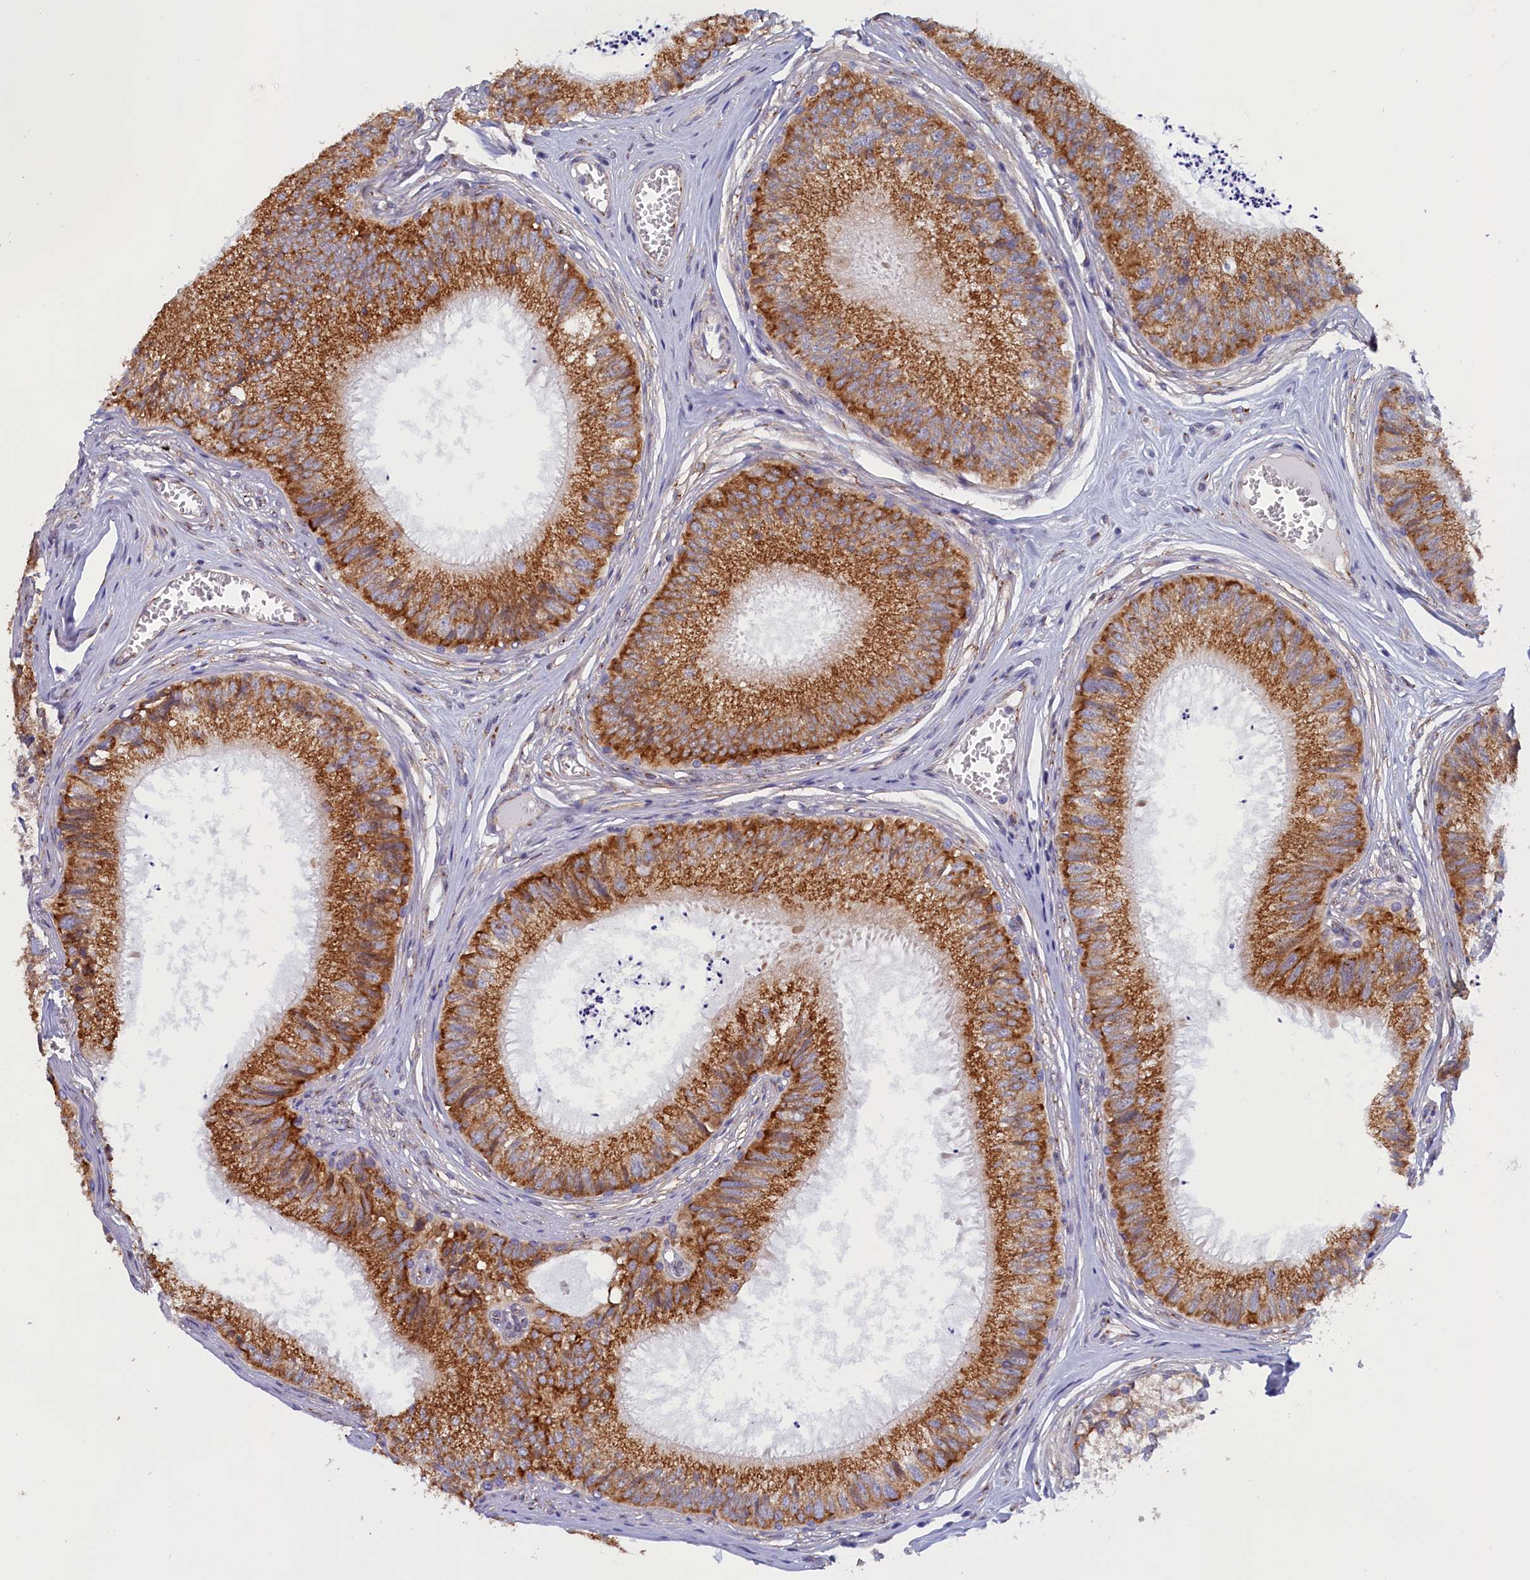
{"staining": {"intensity": "strong", "quantity": ">75%", "location": "cytoplasmic/membranous"}, "tissue": "epididymis", "cell_type": "Glandular cells", "image_type": "normal", "snomed": [{"axis": "morphology", "description": "Normal tissue, NOS"}, {"axis": "topography", "description": "Epididymis"}], "caption": "IHC staining of unremarkable epididymis, which exhibits high levels of strong cytoplasmic/membranous positivity in approximately >75% of glandular cells indicating strong cytoplasmic/membranous protein expression. The staining was performed using DAB (3,3'-diaminobenzidine) (brown) for protein detection and nuclei were counterstained in hematoxylin (blue).", "gene": "CCDC68", "patient": {"sex": "male", "age": 79}}